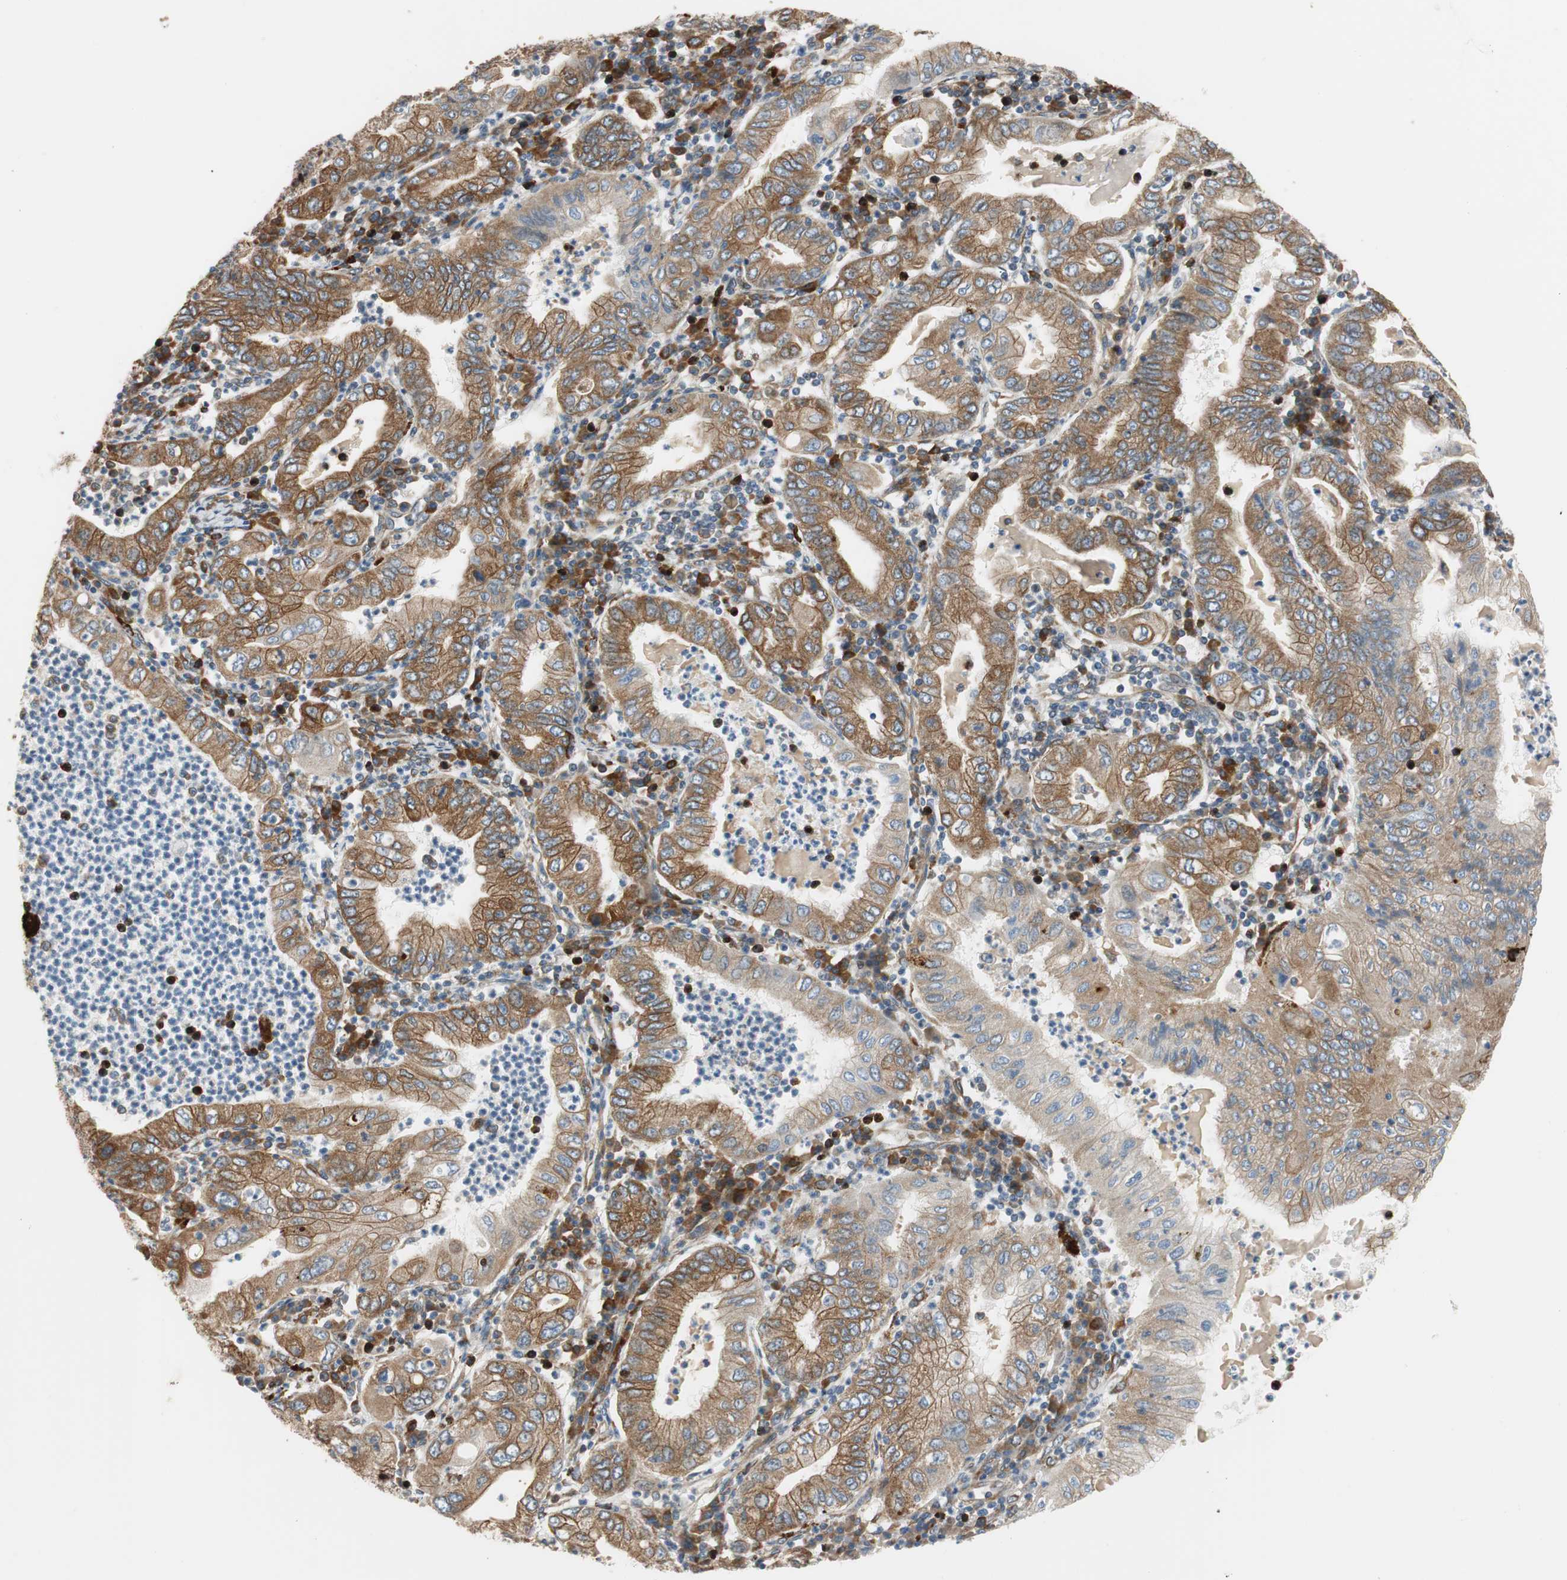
{"staining": {"intensity": "moderate", "quantity": ">75%", "location": "cytoplasmic/membranous"}, "tissue": "stomach cancer", "cell_type": "Tumor cells", "image_type": "cancer", "snomed": [{"axis": "morphology", "description": "Normal tissue, NOS"}, {"axis": "morphology", "description": "Adenocarcinoma, NOS"}, {"axis": "topography", "description": "Esophagus"}, {"axis": "topography", "description": "Stomach, upper"}, {"axis": "topography", "description": "Peripheral nerve tissue"}], "caption": "This micrograph demonstrates adenocarcinoma (stomach) stained with immunohistochemistry (IHC) to label a protein in brown. The cytoplasmic/membranous of tumor cells show moderate positivity for the protein. Nuclei are counter-stained blue.", "gene": "CLCC1", "patient": {"sex": "male", "age": 62}}